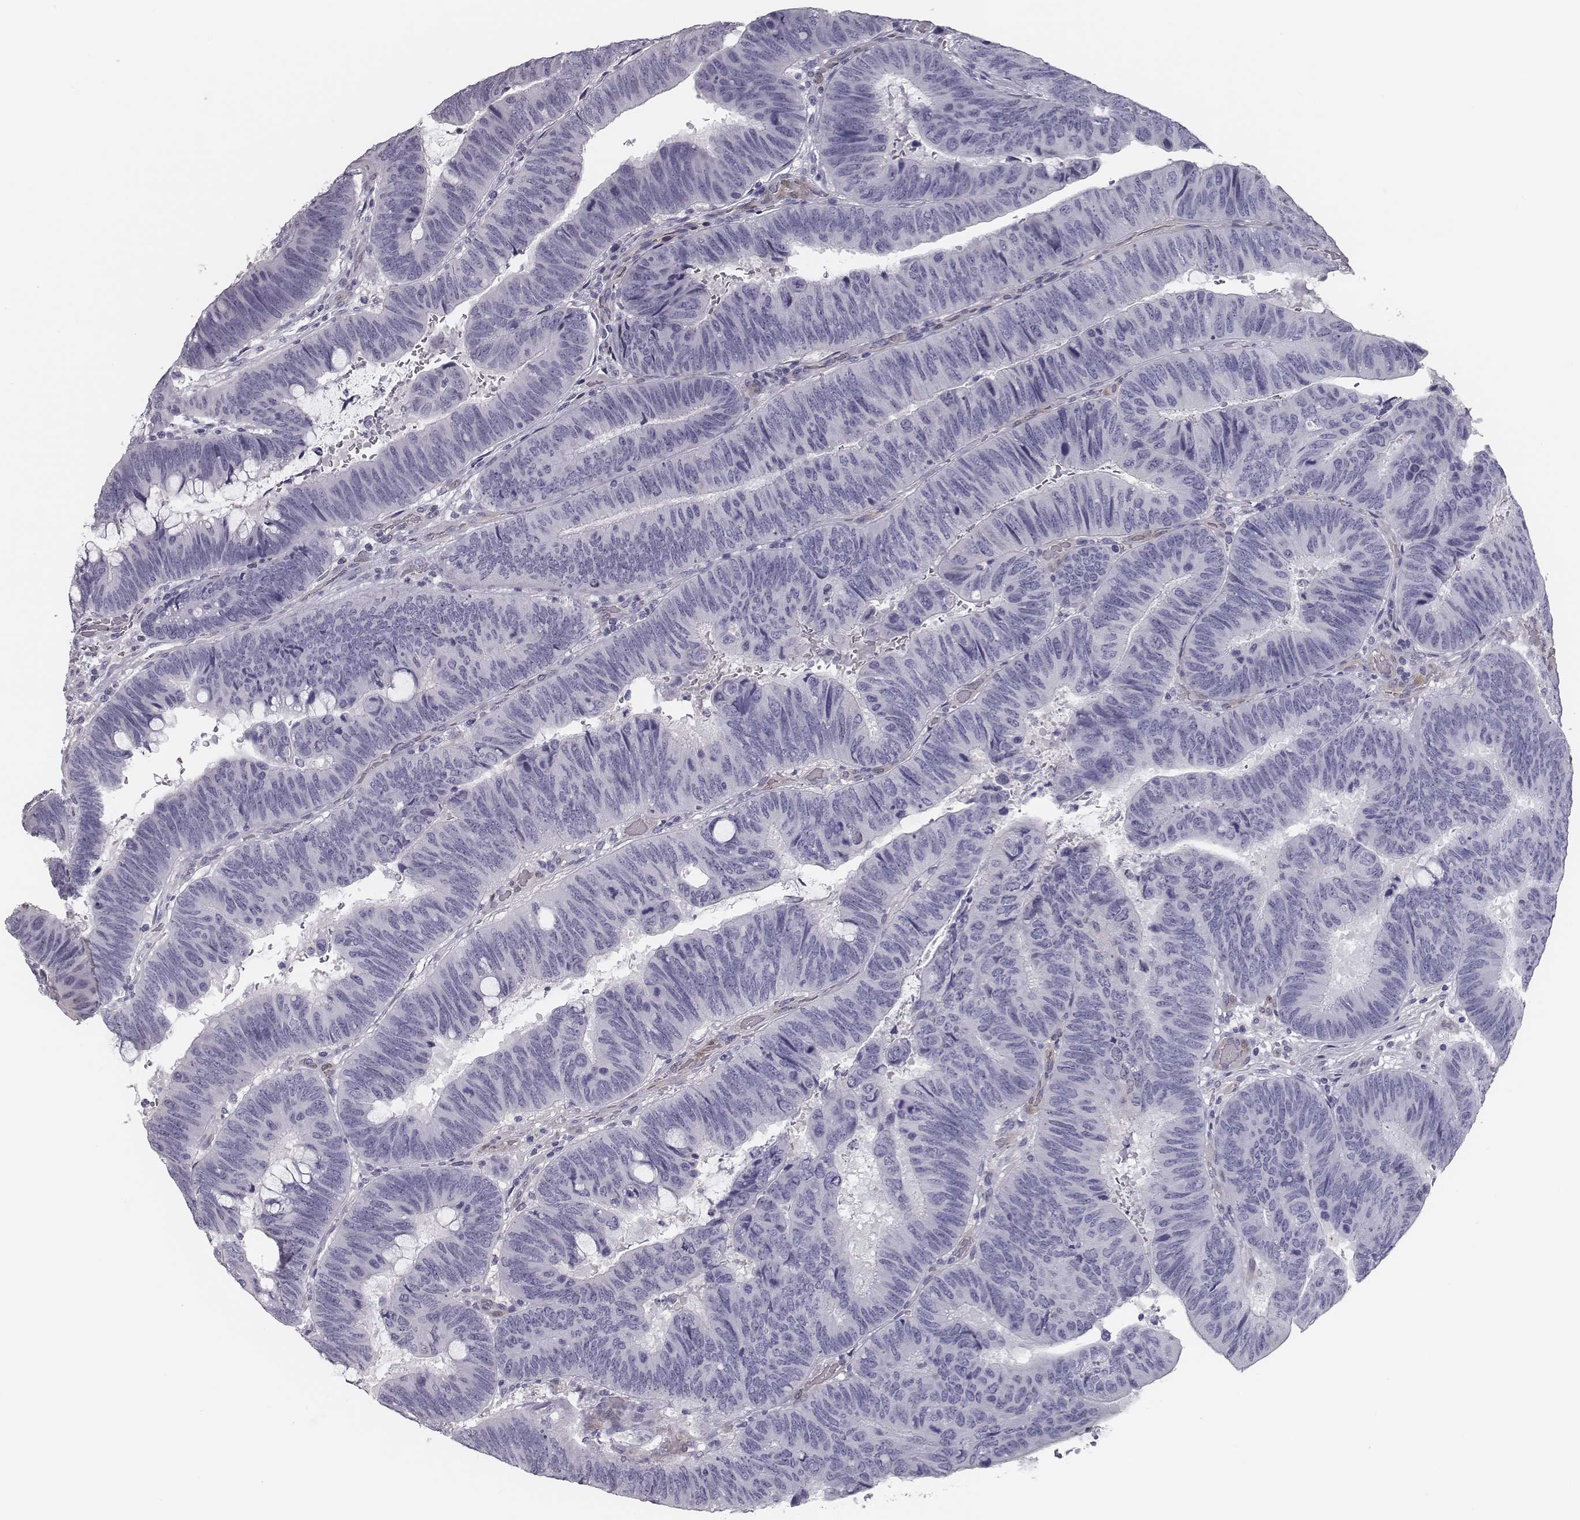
{"staining": {"intensity": "negative", "quantity": "none", "location": "none"}, "tissue": "colorectal cancer", "cell_type": "Tumor cells", "image_type": "cancer", "snomed": [{"axis": "morphology", "description": "Normal tissue, NOS"}, {"axis": "morphology", "description": "Adenocarcinoma, NOS"}, {"axis": "topography", "description": "Rectum"}], "caption": "Tumor cells show no significant protein staining in colorectal cancer. The staining was performed using DAB (3,3'-diaminobenzidine) to visualize the protein expression in brown, while the nuclei were stained in blue with hematoxylin (Magnification: 20x).", "gene": "ISYNA1", "patient": {"sex": "male", "age": 92}}